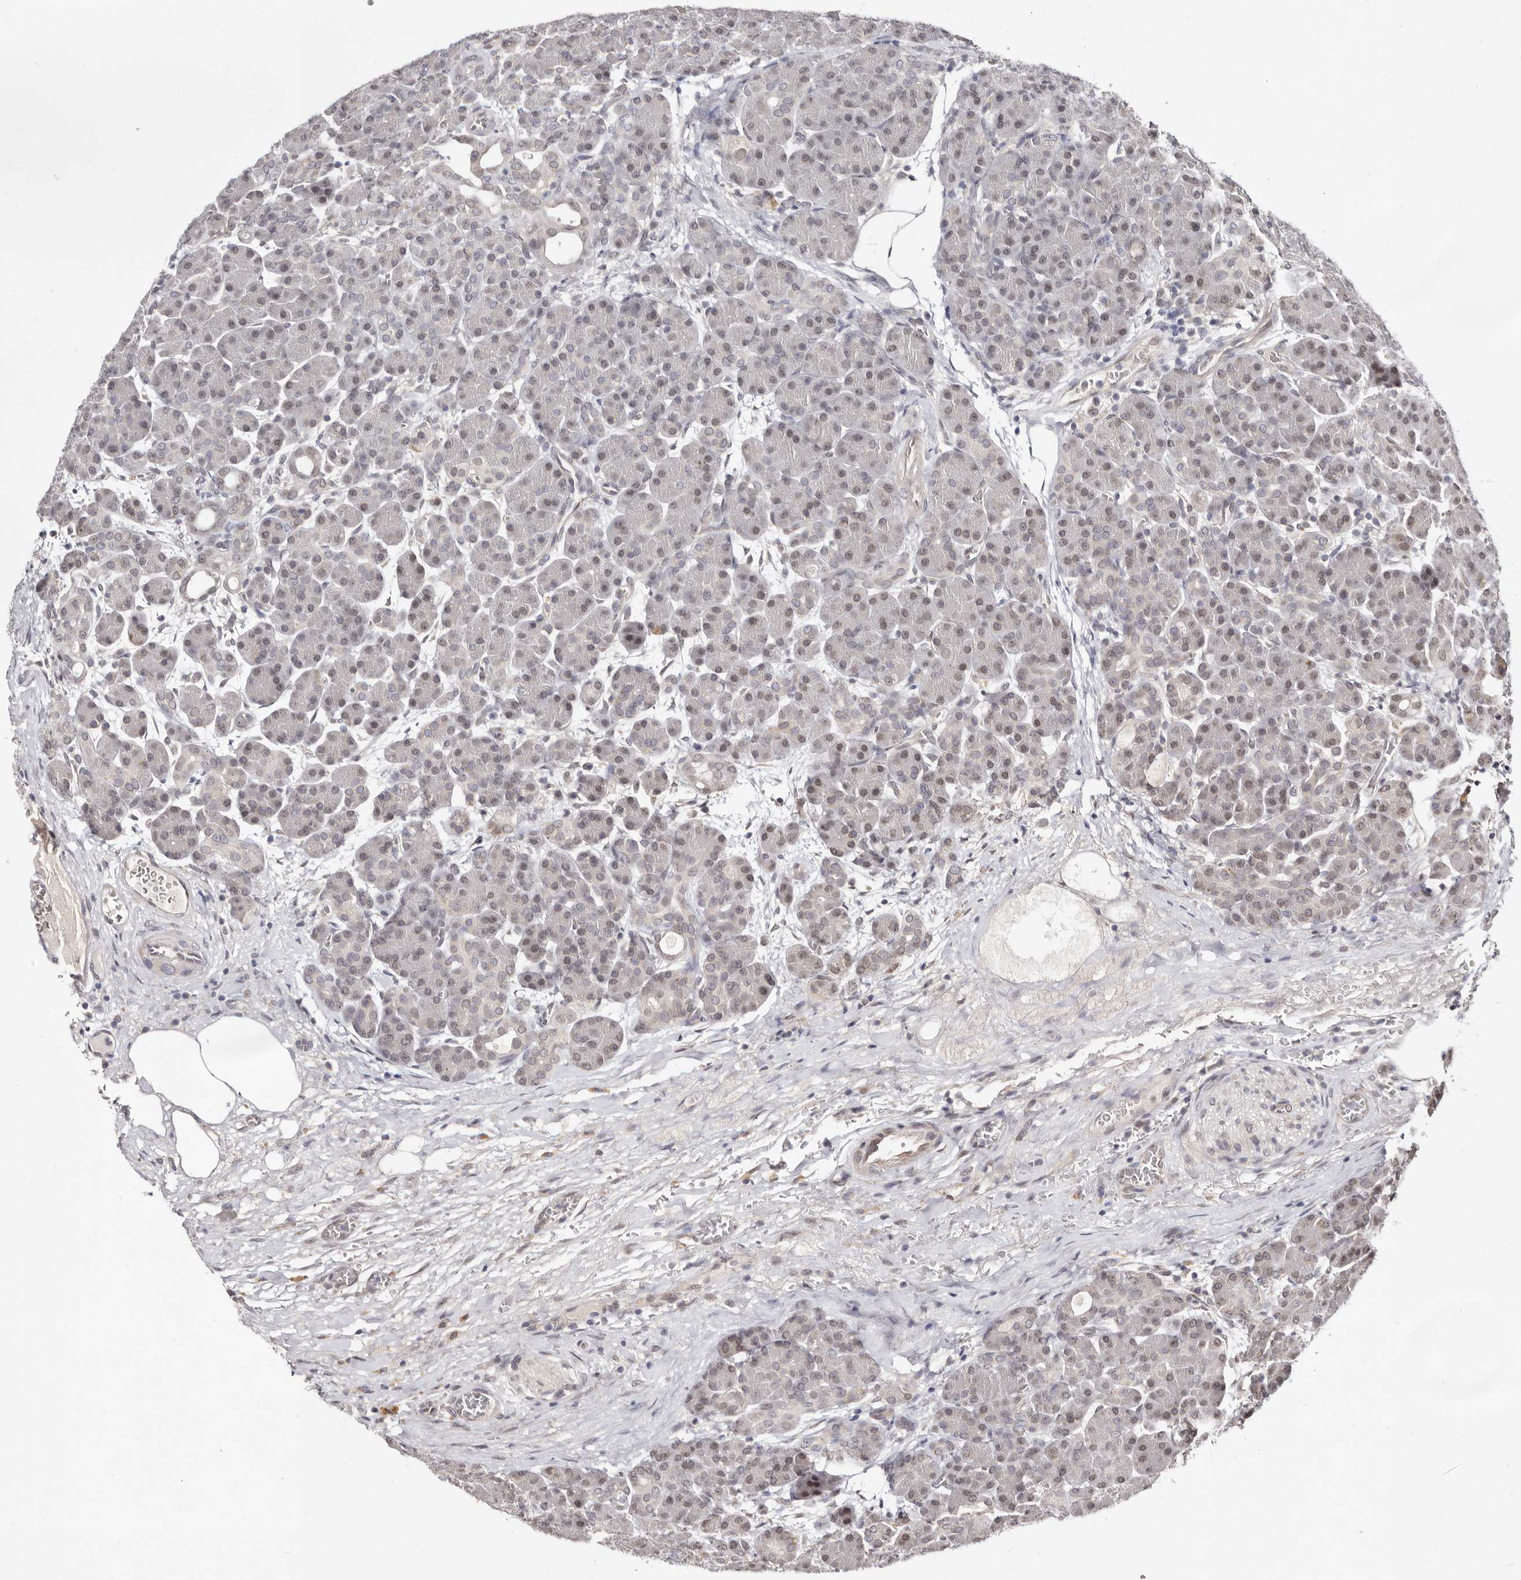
{"staining": {"intensity": "weak", "quantity": "25%-75%", "location": "nuclear"}, "tissue": "pancreas", "cell_type": "Exocrine glandular cells", "image_type": "normal", "snomed": [{"axis": "morphology", "description": "Normal tissue, NOS"}, {"axis": "topography", "description": "Pancreas"}], "caption": "Protein expression analysis of normal pancreas demonstrates weak nuclear staining in about 25%-75% of exocrine glandular cells.", "gene": "LCORL", "patient": {"sex": "male", "age": 63}}